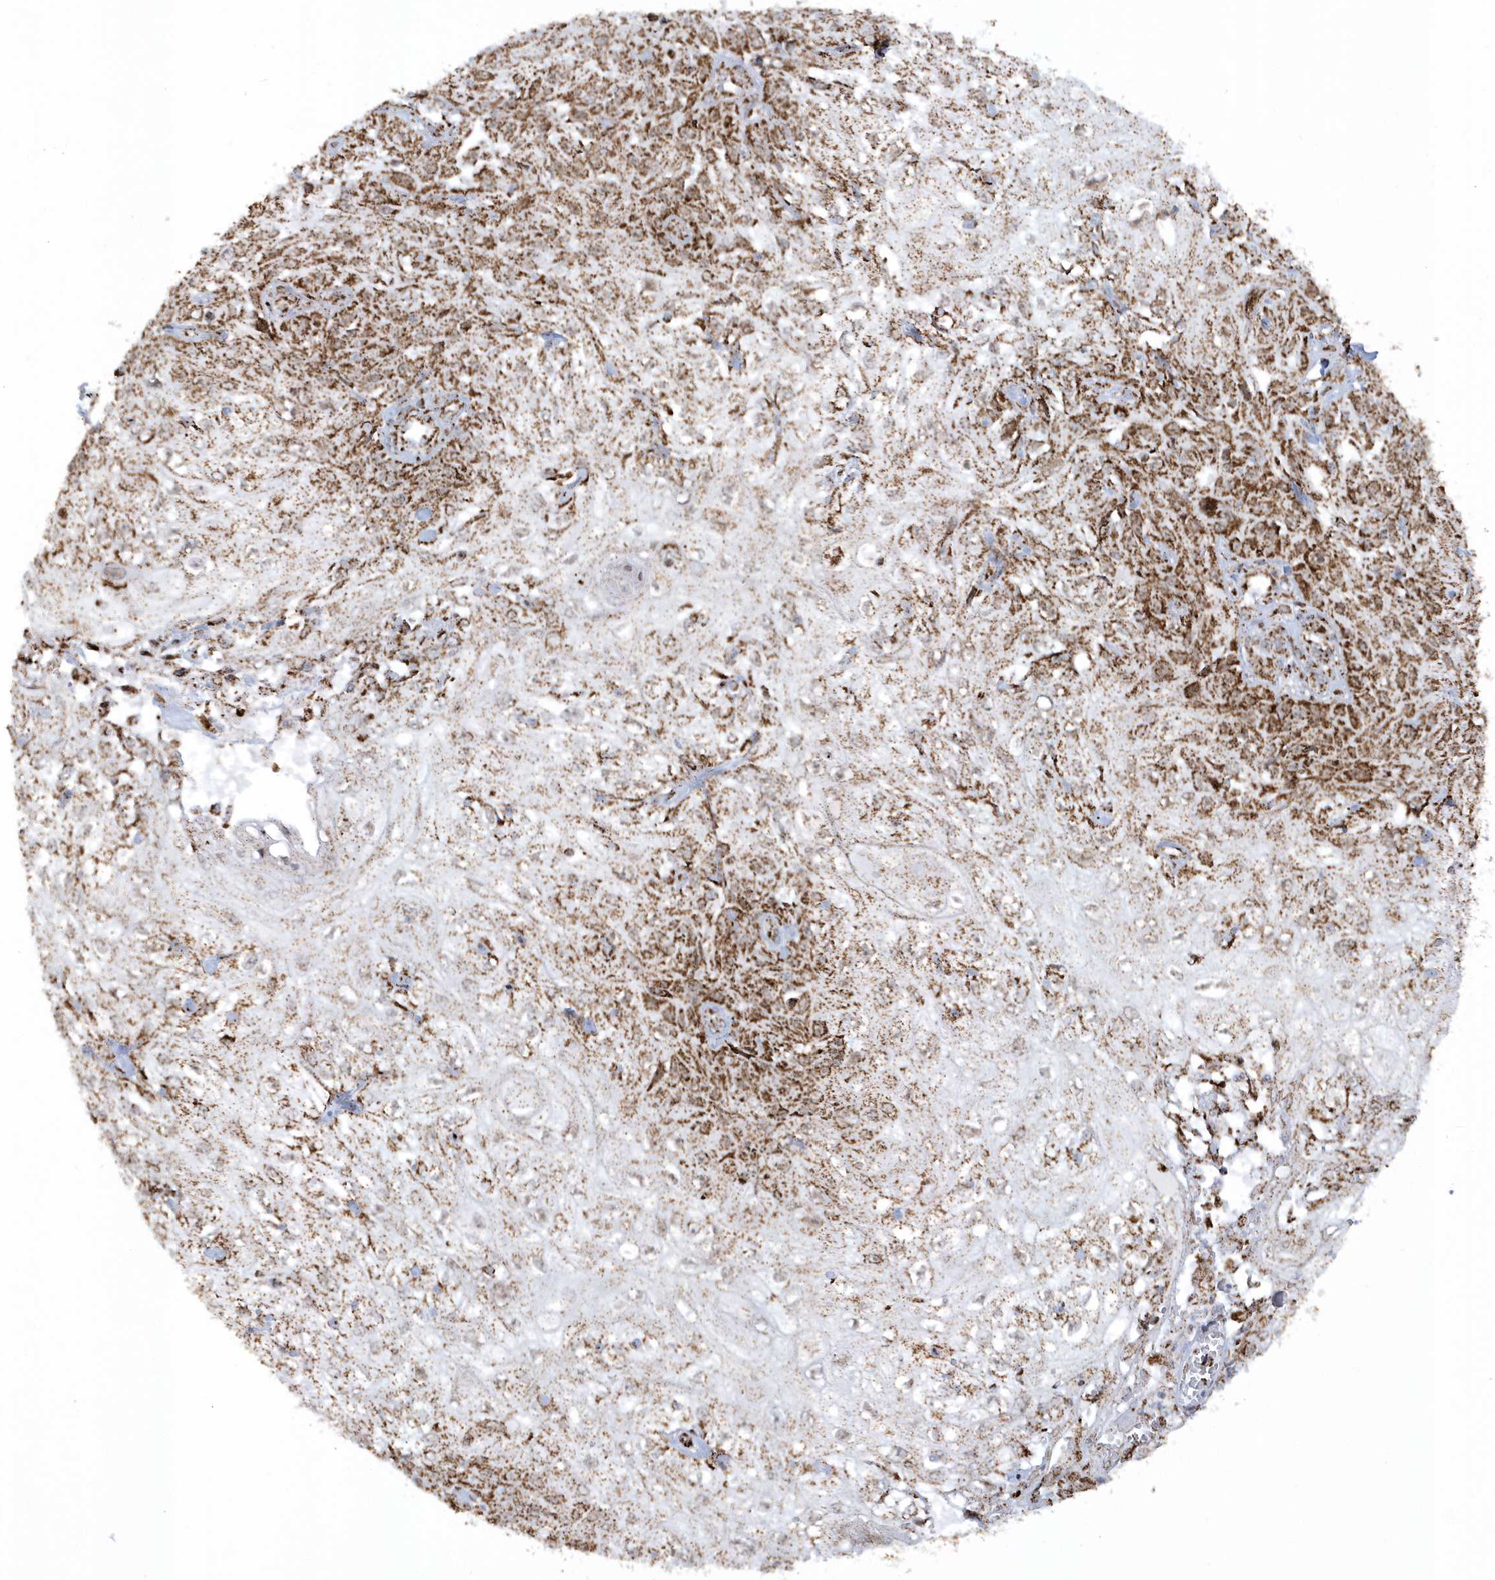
{"staining": {"intensity": "strong", "quantity": ">75%", "location": "cytoplasmic/membranous"}, "tissue": "skin cancer", "cell_type": "Tumor cells", "image_type": "cancer", "snomed": [{"axis": "morphology", "description": "Squamous cell carcinoma, NOS"}, {"axis": "morphology", "description": "Squamous cell carcinoma, metastatic, NOS"}, {"axis": "topography", "description": "Skin"}, {"axis": "topography", "description": "Lymph node"}], "caption": "Strong cytoplasmic/membranous expression is present in approximately >75% of tumor cells in skin squamous cell carcinoma.", "gene": "CRY2", "patient": {"sex": "male", "age": 75}}